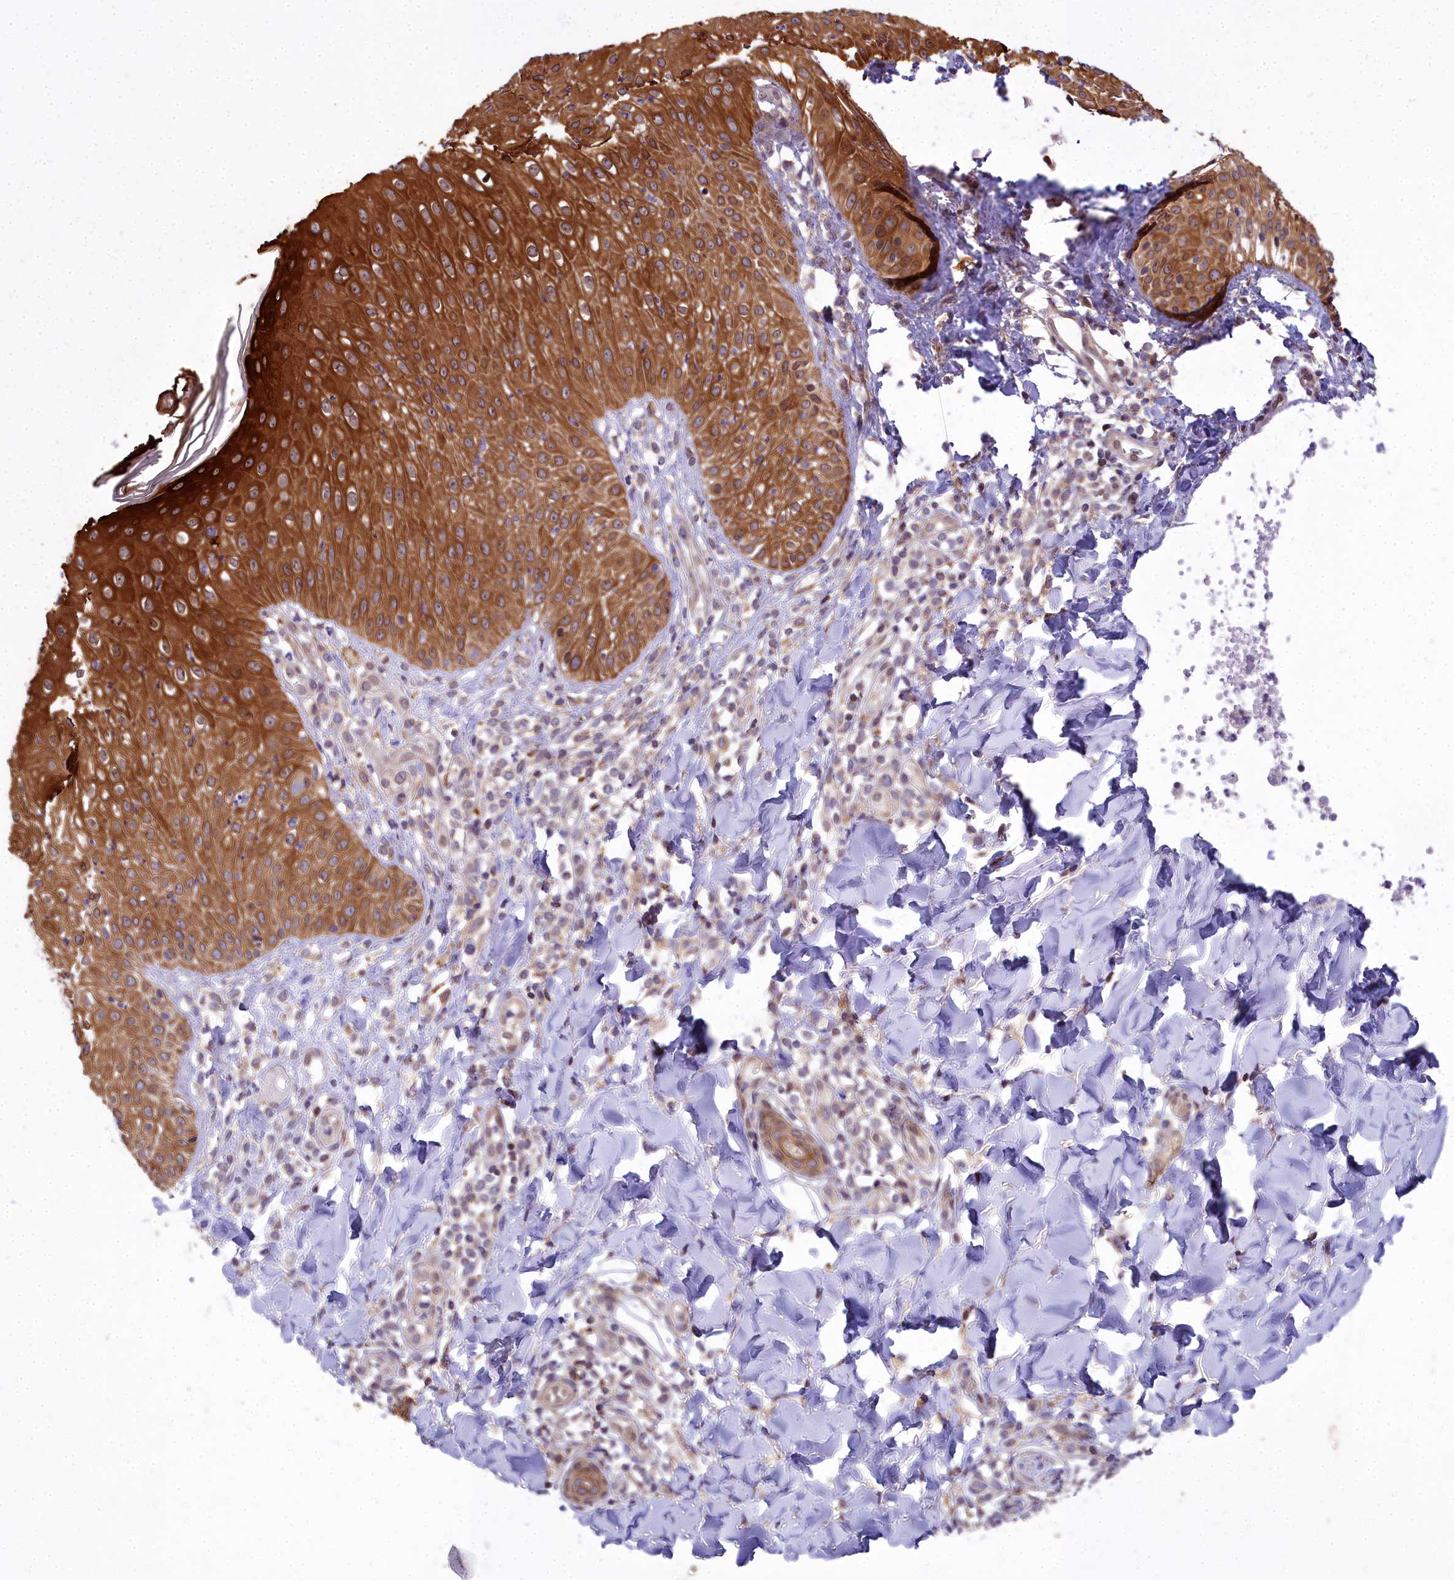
{"staining": {"intensity": "strong", "quantity": ">75%", "location": "cytoplasmic/membranous,nuclear"}, "tissue": "skin", "cell_type": "Epidermal cells", "image_type": "normal", "snomed": [{"axis": "morphology", "description": "Normal tissue, NOS"}, {"axis": "morphology", "description": "Inflammation, NOS"}, {"axis": "topography", "description": "Soft tissue"}, {"axis": "topography", "description": "Anal"}], "caption": "There is high levels of strong cytoplasmic/membranous,nuclear positivity in epidermal cells of benign skin, as demonstrated by immunohistochemical staining (brown color).", "gene": "ABCB8", "patient": {"sex": "female", "age": 15}}